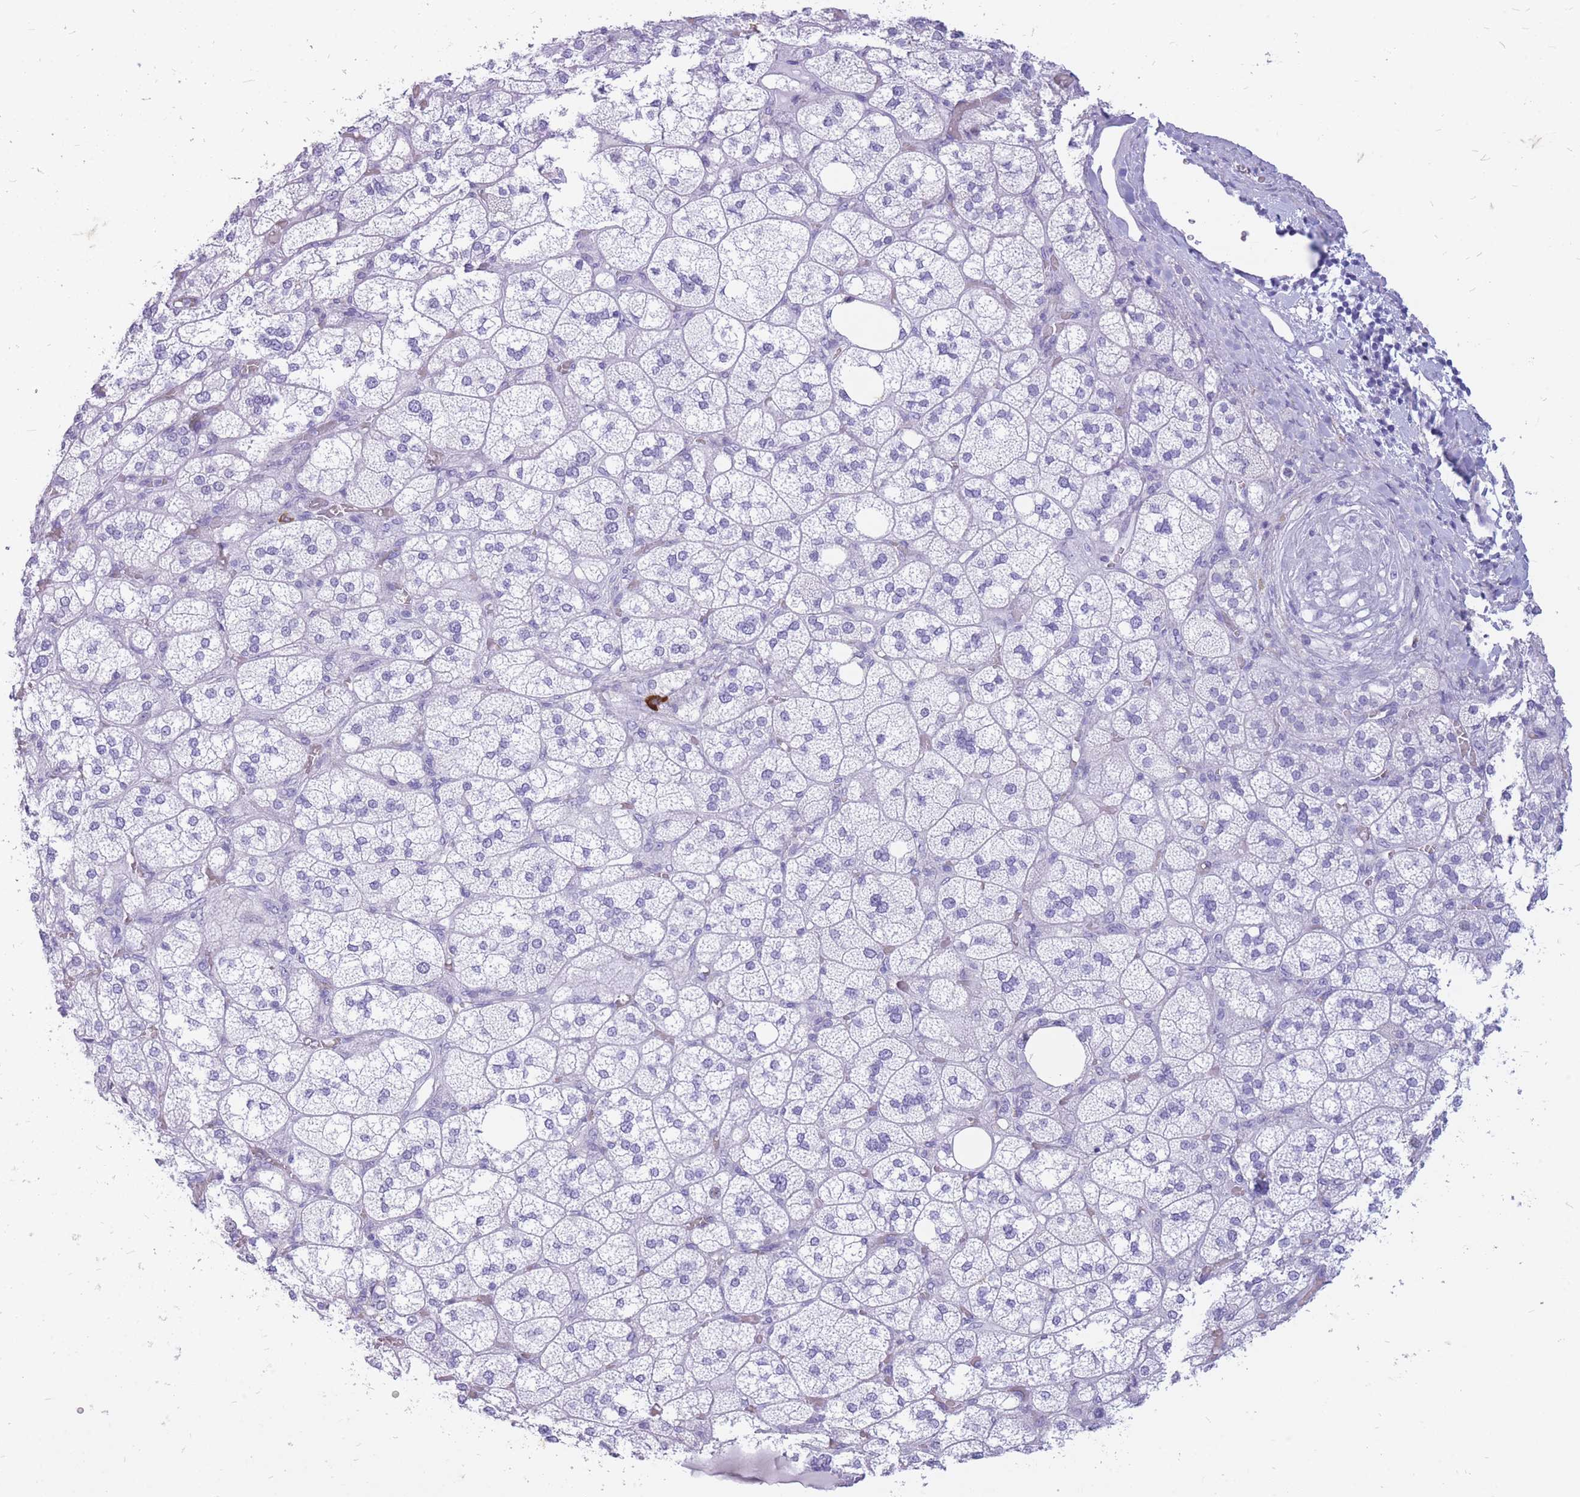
{"staining": {"intensity": "negative", "quantity": "none", "location": "none"}, "tissue": "adrenal gland", "cell_type": "Glandular cells", "image_type": "normal", "snomed": [{"axis": "morphology", "description": "Normal tissue, NOS"}, {"axis": "topography", "description": "Adrenal gland"}], "caption": "High magnification brightfield microscopy of benign adrenal gland stained with DAB (3,3'-diaminobenzidine) (brown) and counterstained with hematoxylin (blue): glandular cells show no significant positivity. (Stains: DAB immunohistochemistry with hematoxylin counter stain, Microscopy: brightfield microscopy at high magnification).", "gene": "ZFP37", "patient": {"sex": "male", "age": 61}}